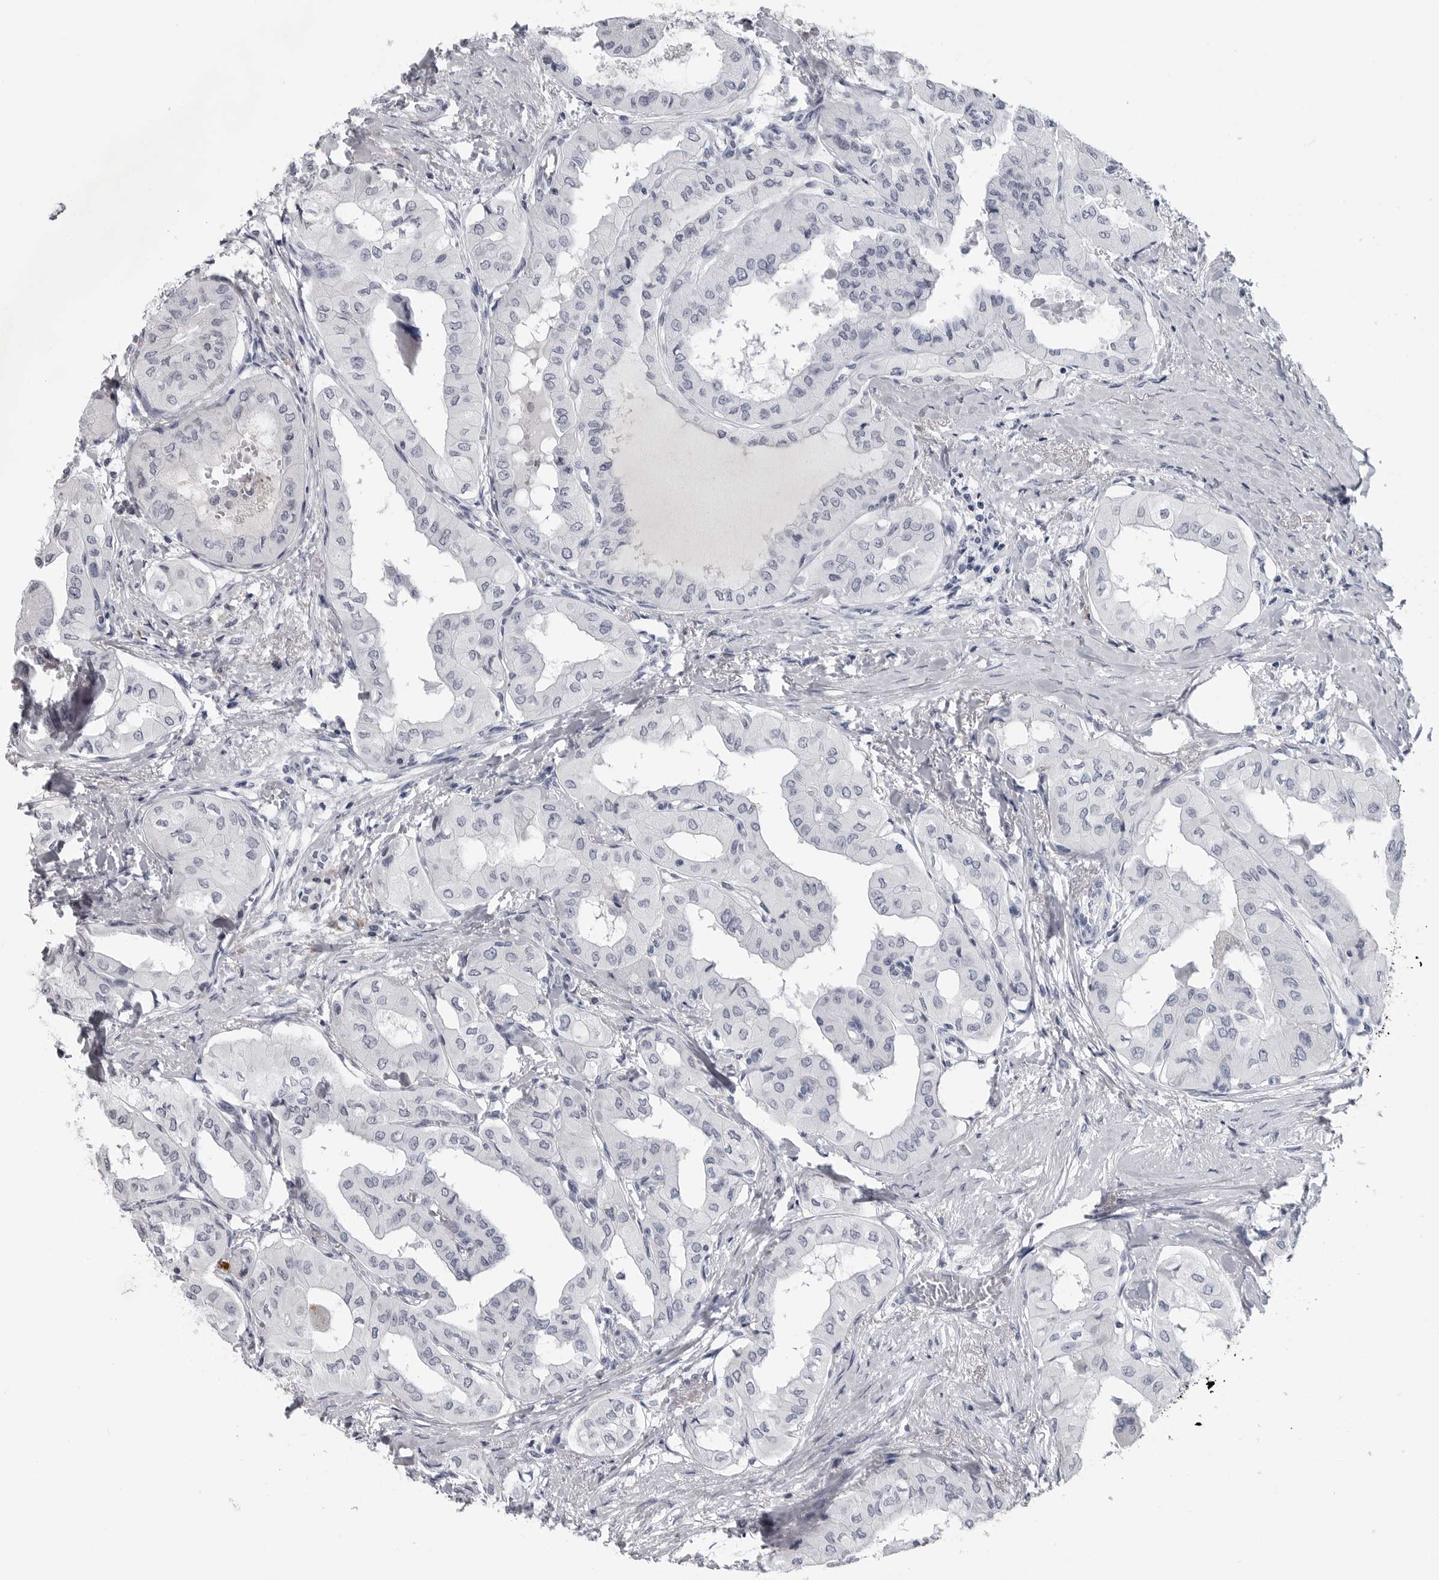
{"staining": {"intensity": "negative", "quantity": "none", "location": "none"}, "tissue": "thyroid cancer", "cell_type": "Tumor cells", "image_type": "cancer", "snomed": [{"axis": "morphology", "description": "Papillary adenocarcinoma, NOS"}, {"axis": "topography", "description": "Thyroid gland"}], "caption": "Protein analysis of thyroid cancer displays no significant positivity in tumor cells.", "gene": "AMPD1", "patient": {"sex": "female", "age": 59}}